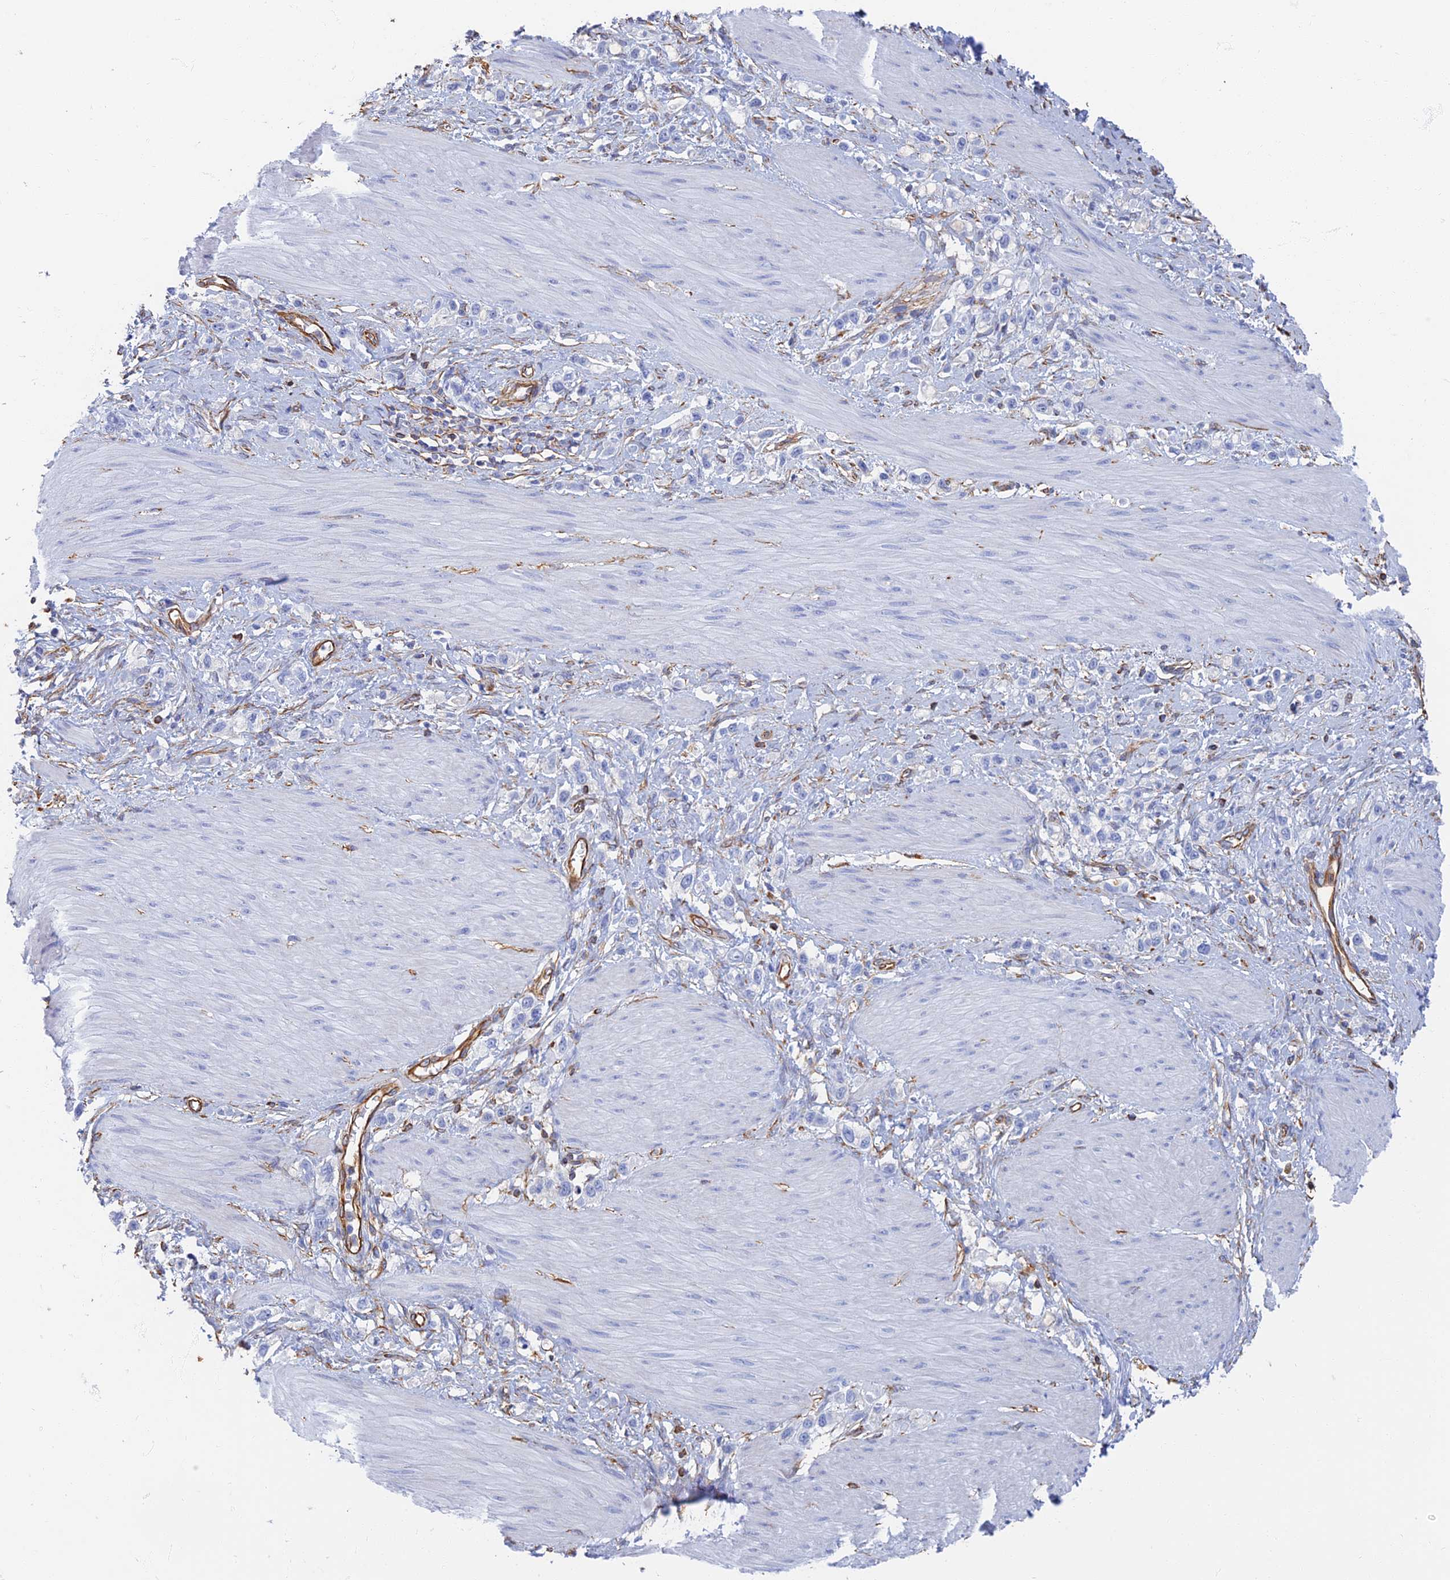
{"staining": {"intensity": "negative", "quantity": "none", "location": "none"}, "tissue": "stomach cancer", "cell_type": "Tumor cells", "image_type": "cancer", "snomed": [{"axis": "morphology", "description": "Adenocarcinoma, NOS"}, {"axis": "topography", "description": "Stomach"}], "caption": "High magnification brightfield microscopy of stomach cancer stained with DAB (3,3'-diaminobenzidine) (brown) and counterstained with hematoxylin (blue): tumor cells show no significant staining.", "gene": "RMC1", "patient": {"sex": "female", "age": 65}}